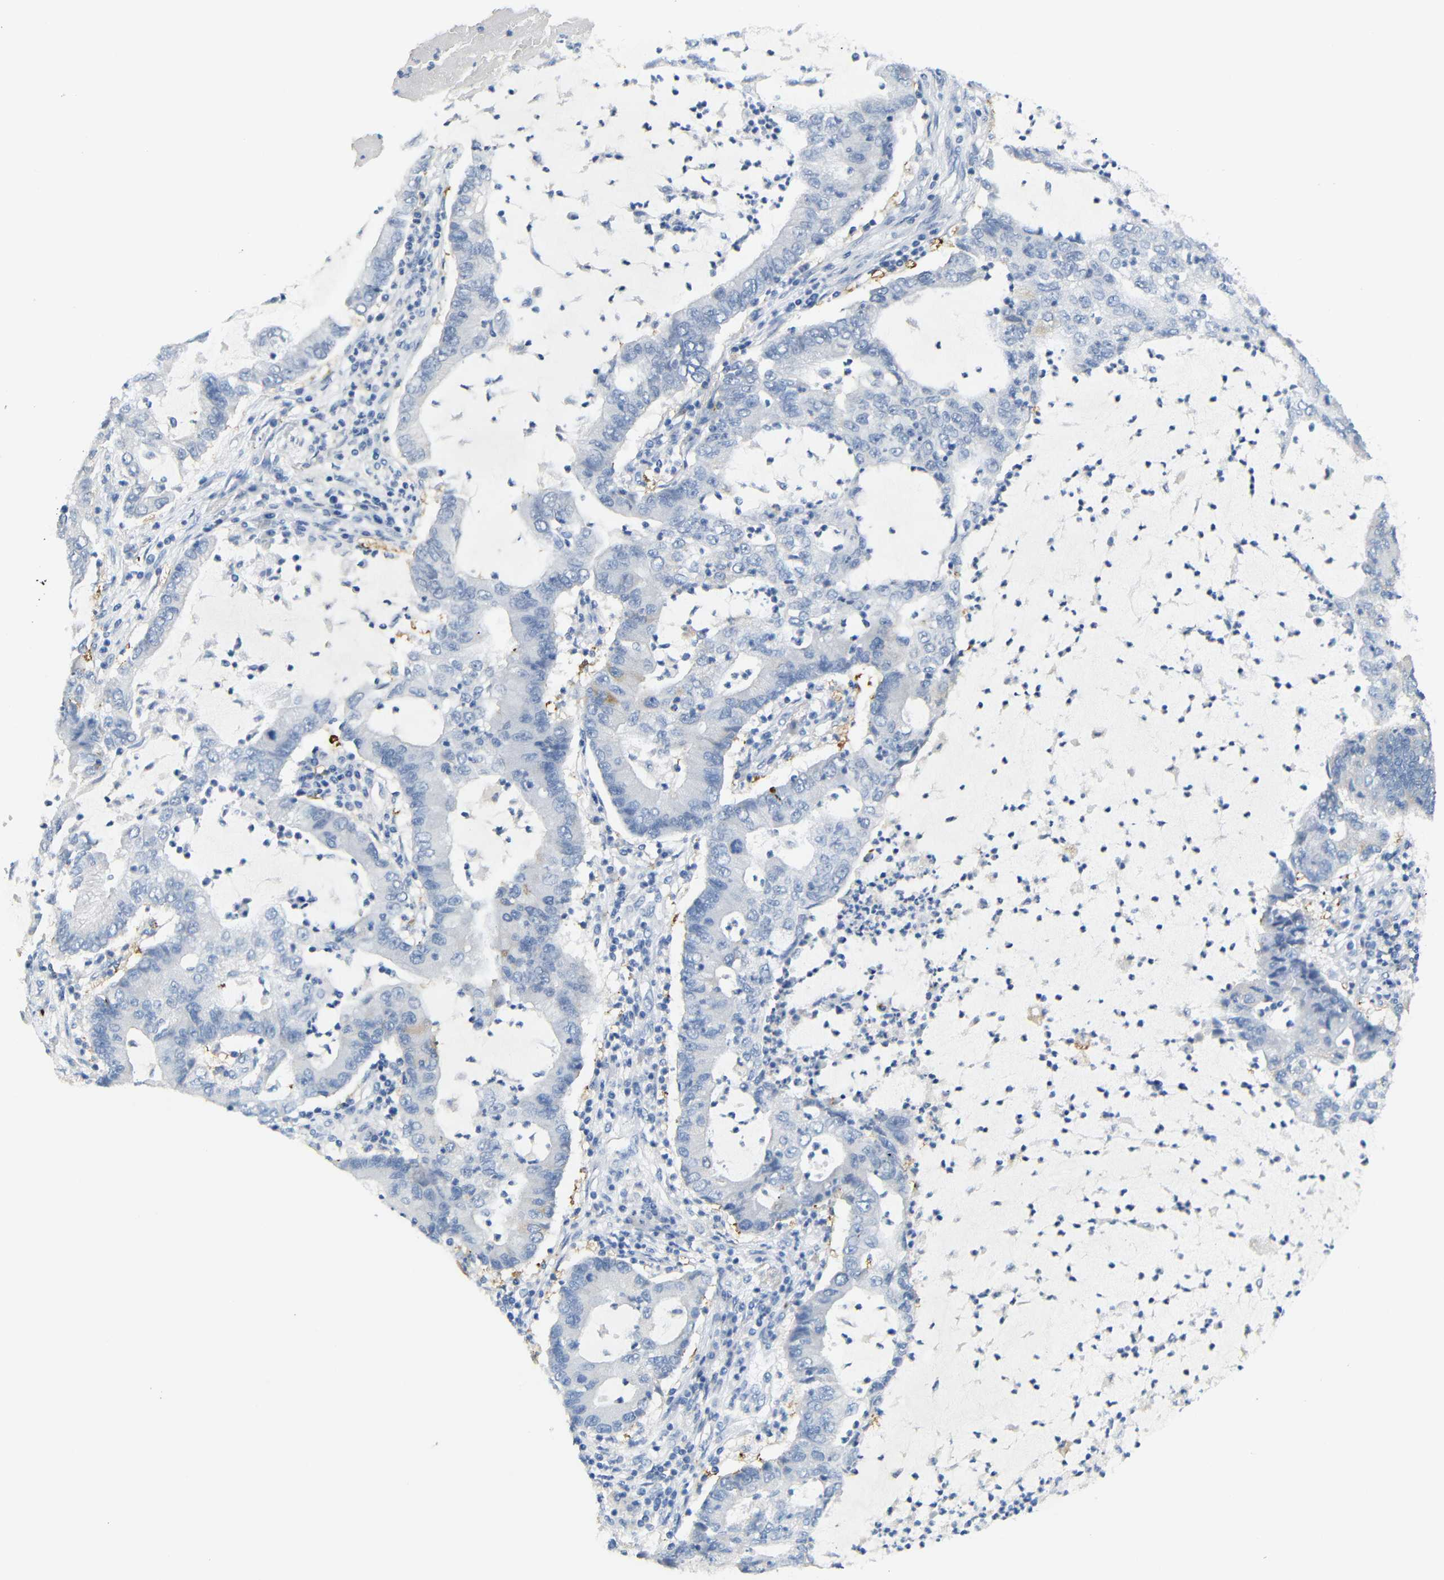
{"staining": {"intensity": "negative", "quantity": "none", "location": "none"}, "tissue": "lung cancer", "cell_type": "Tumor cells", "image_type": "cancer", "snomed": [{"axis": "morphology", "description": "Adenocarcinoma, NOS"}, {"axis": "topography", "description": "Lung"}], "caption": "Histopathology image shows no significant protein staining in tumor cells of lung adenocarcinoma. (DAB immunohistochemistry with hematoxylin counter stain).", "gene": "FCRL1", "patient": {"sex": "female", "age": 51}}